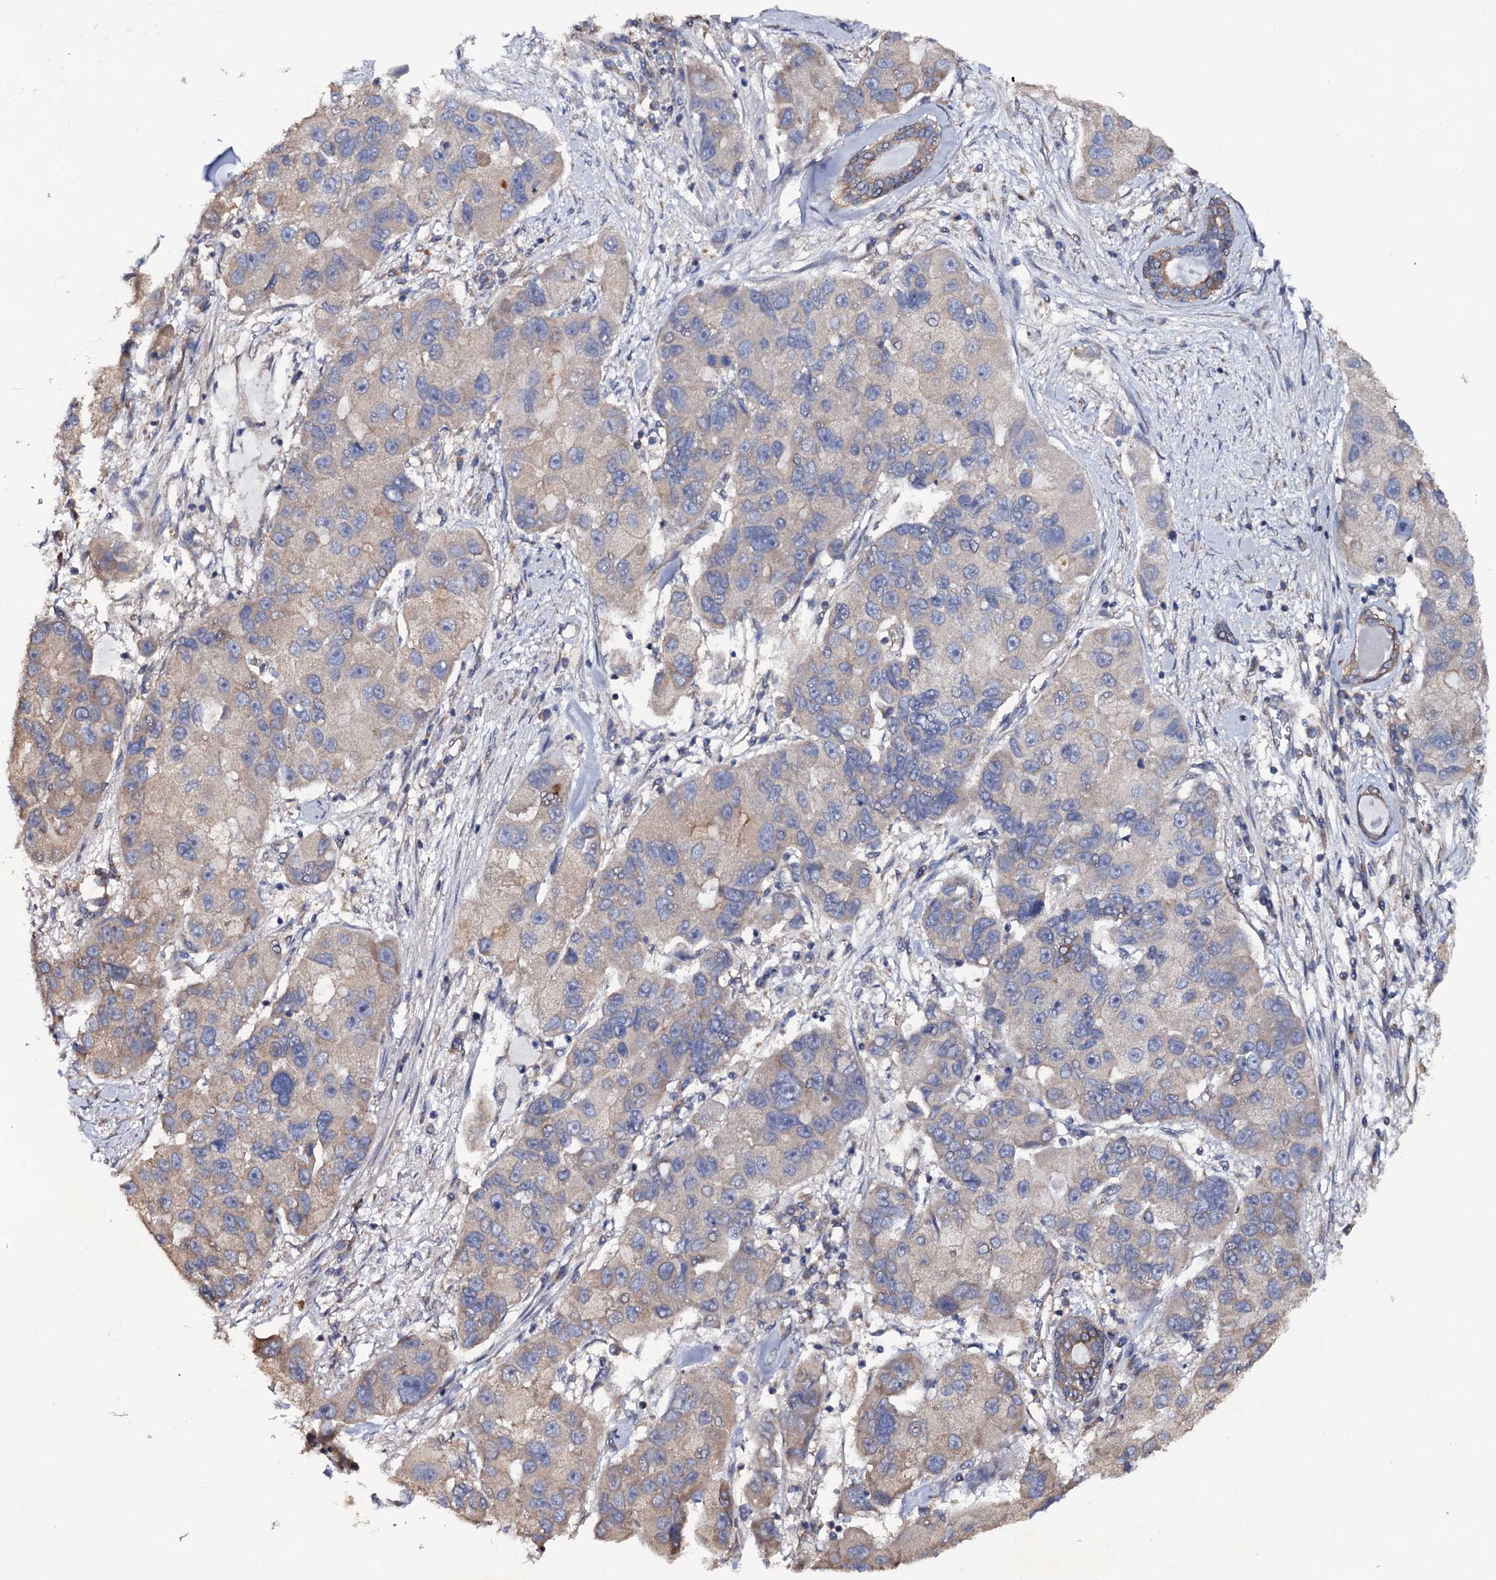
{"staining": {"intensity": "weak", "quantity": "<25%", "location": "cytoplasmic/membranous"}, "tissue": "lung cancer", "cell_type": "Tumor cells", "image_type": "cancer", "snomed": [{"axis": "morphology", "description": "Adenocarcinoma, NOS"}, {"axis": "topography", "description": "Lung"}], "caption": "DAB immunohistochemical staining of lung cancer (adenocarcinoma) displays no significant staining in tumor cells.", "gene": "TTC23", "patient": {"sex": "female", "age": 54}}